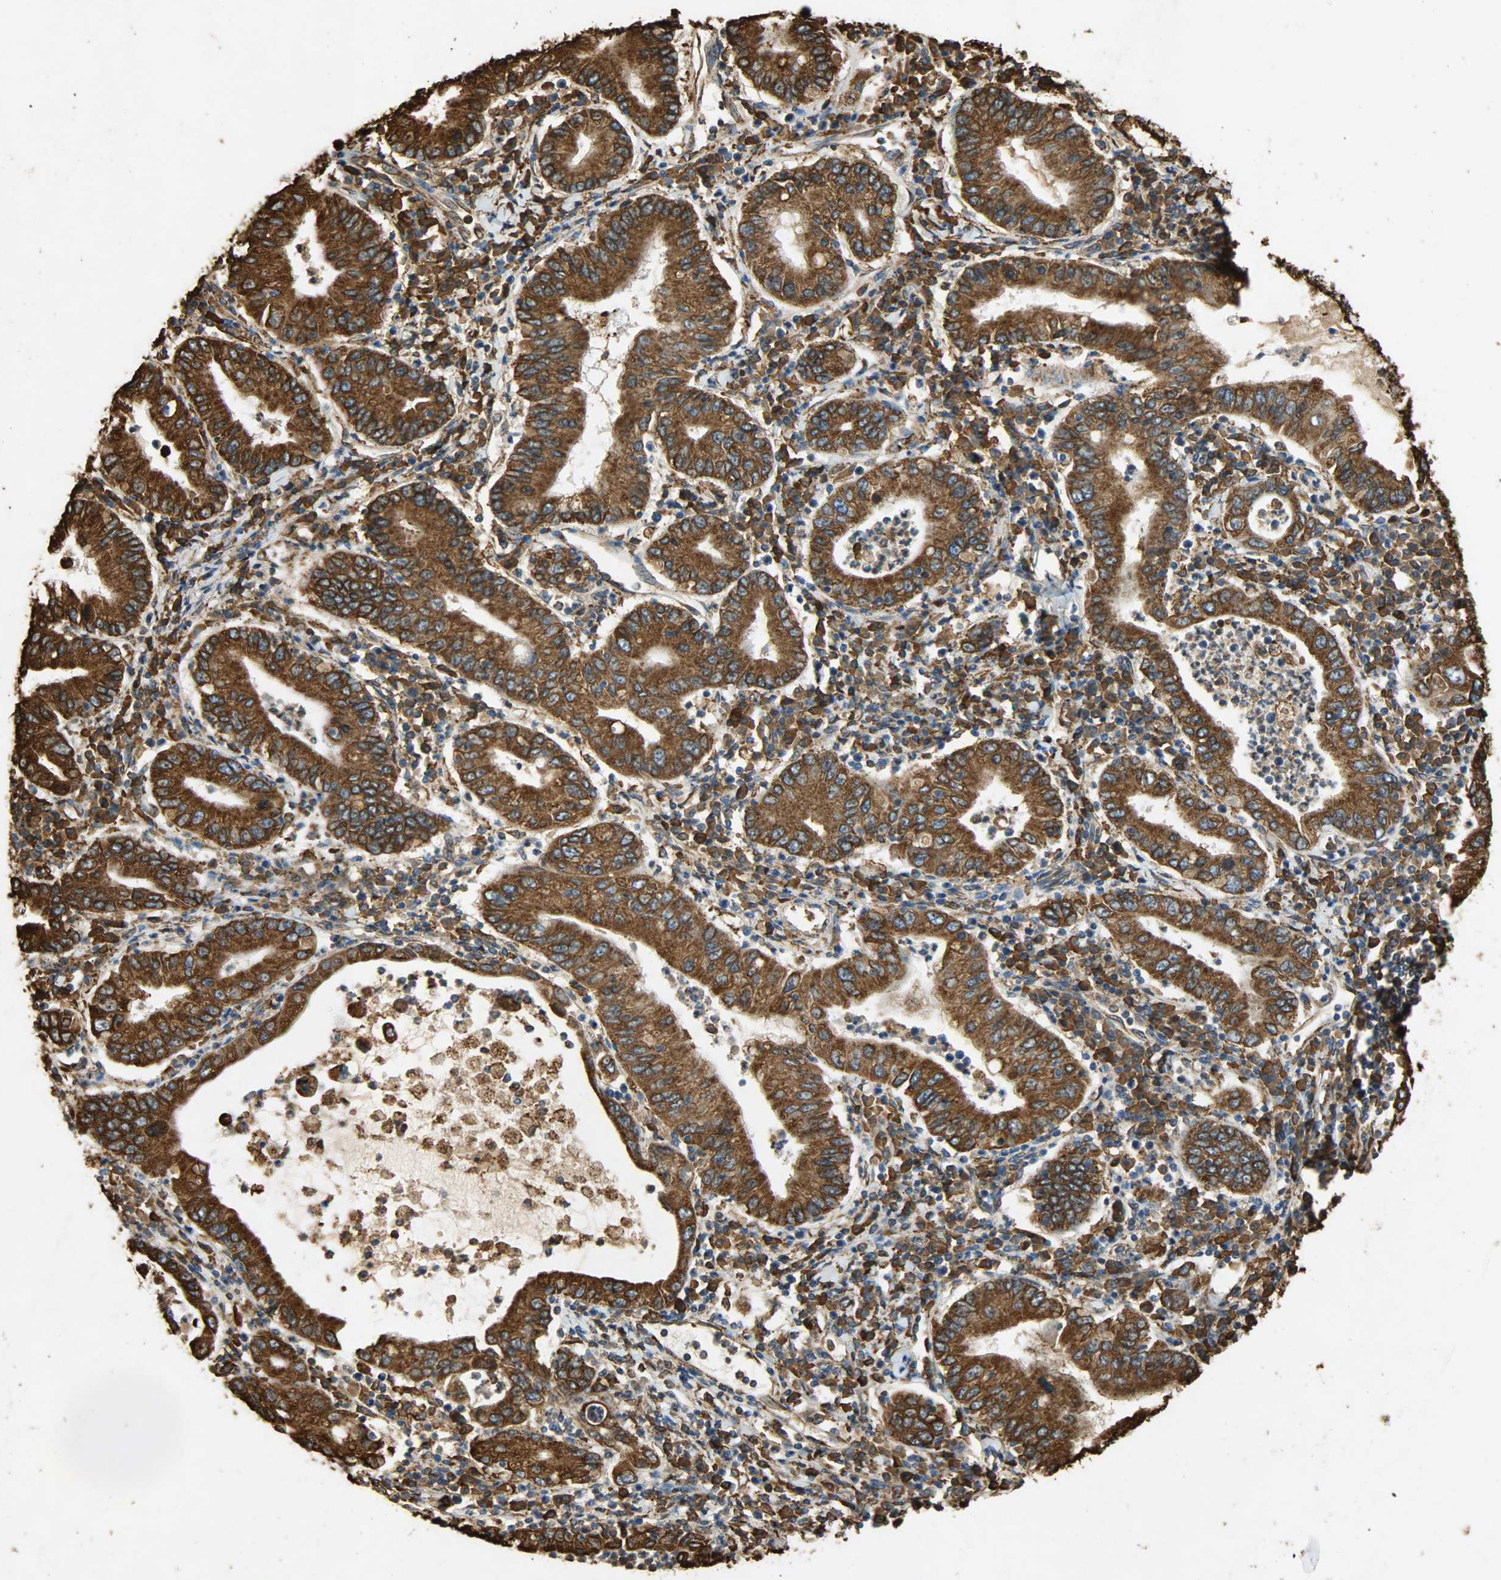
{"staining": {"intensity": "strong", "quantity": ">75%", "location": "cytoplasmic/membranous"}, "tissue": "stomach cancer", "cell_type": "Tumor cells", "image_type": "cancer", "snomed": [{"axis": "morphology", "description": "Normal tissue, NOS"}, {"axis": "morphology", "description": "Adenocarcinoma, NOS"}, {"axis": "topography", "description": "Esophagus"}, {"axis": "topography", "description": "Stomach, upper"}, {"axis": "topography", "description": "Peripheral nerve tissue"}], "caption": "Human stomach adenocarcinoma stained with a brown dye demonstrates strong cytoplasmic/membranous positive positivity in about >75% of tumor cells.", "gene": "HSP90B1", "patient": {"sex": "male", "age": 62}}